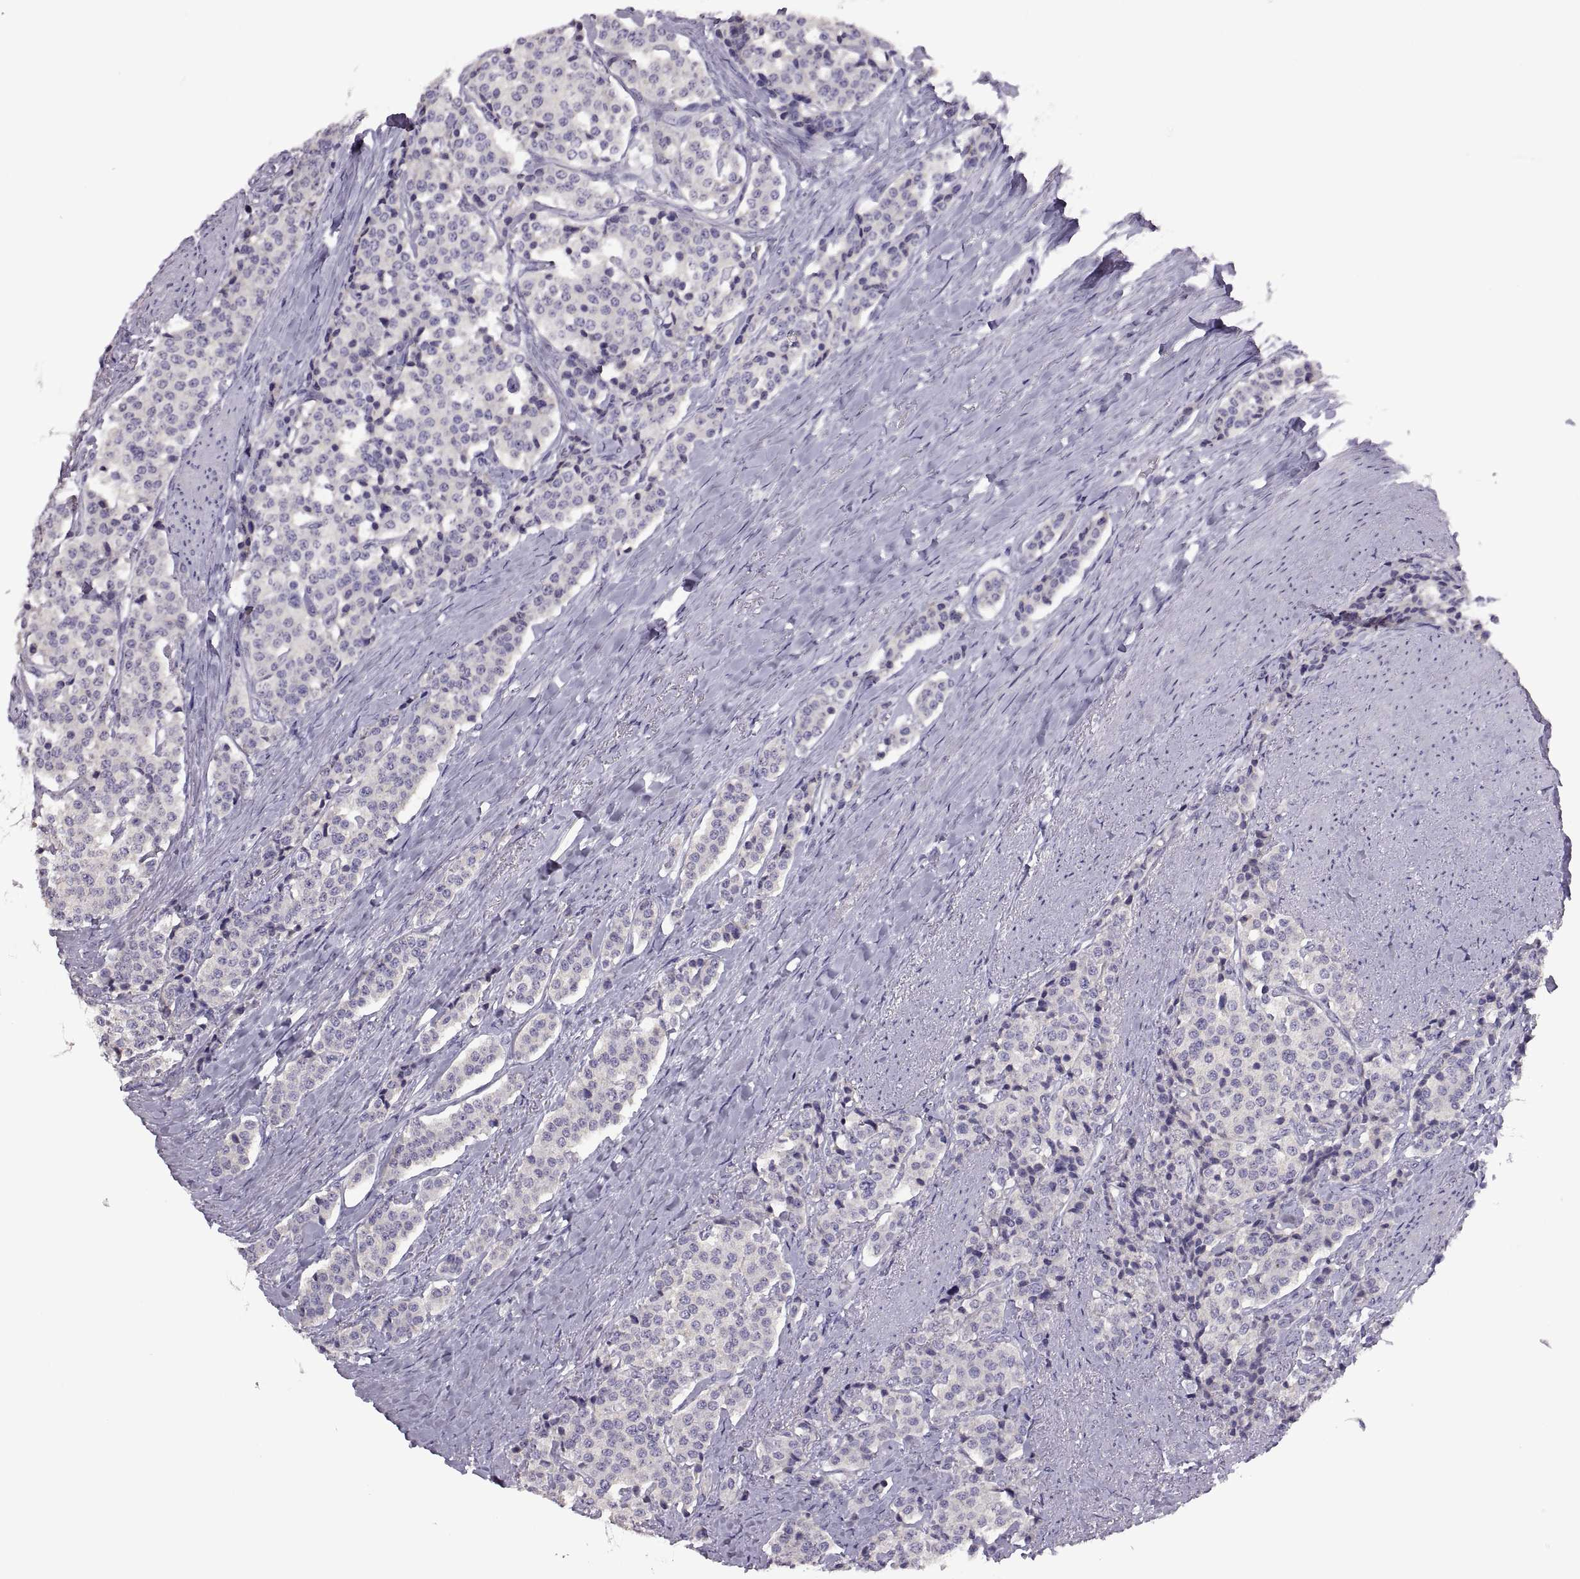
{"staining": {"intensity": "negative", "quantity": "none", "location": "none"}, "tissue": "carcinoid", "cell_type": "Tumor cells", "image_type": "cancer", "snomed": [{"axis": "morphology", "description": "Carcinoid, malignant, NOS"}, {"axis": "topography", "description": "Small intestine"}], "caption": "A high-resolution histopathology image shows immunohistochemistry (IHC) staining of carcinoid (malignant), which reveals no significant staining in tumor cells.", "gene": "TBX19", "patient": {"sex": "female", "age": 58}}